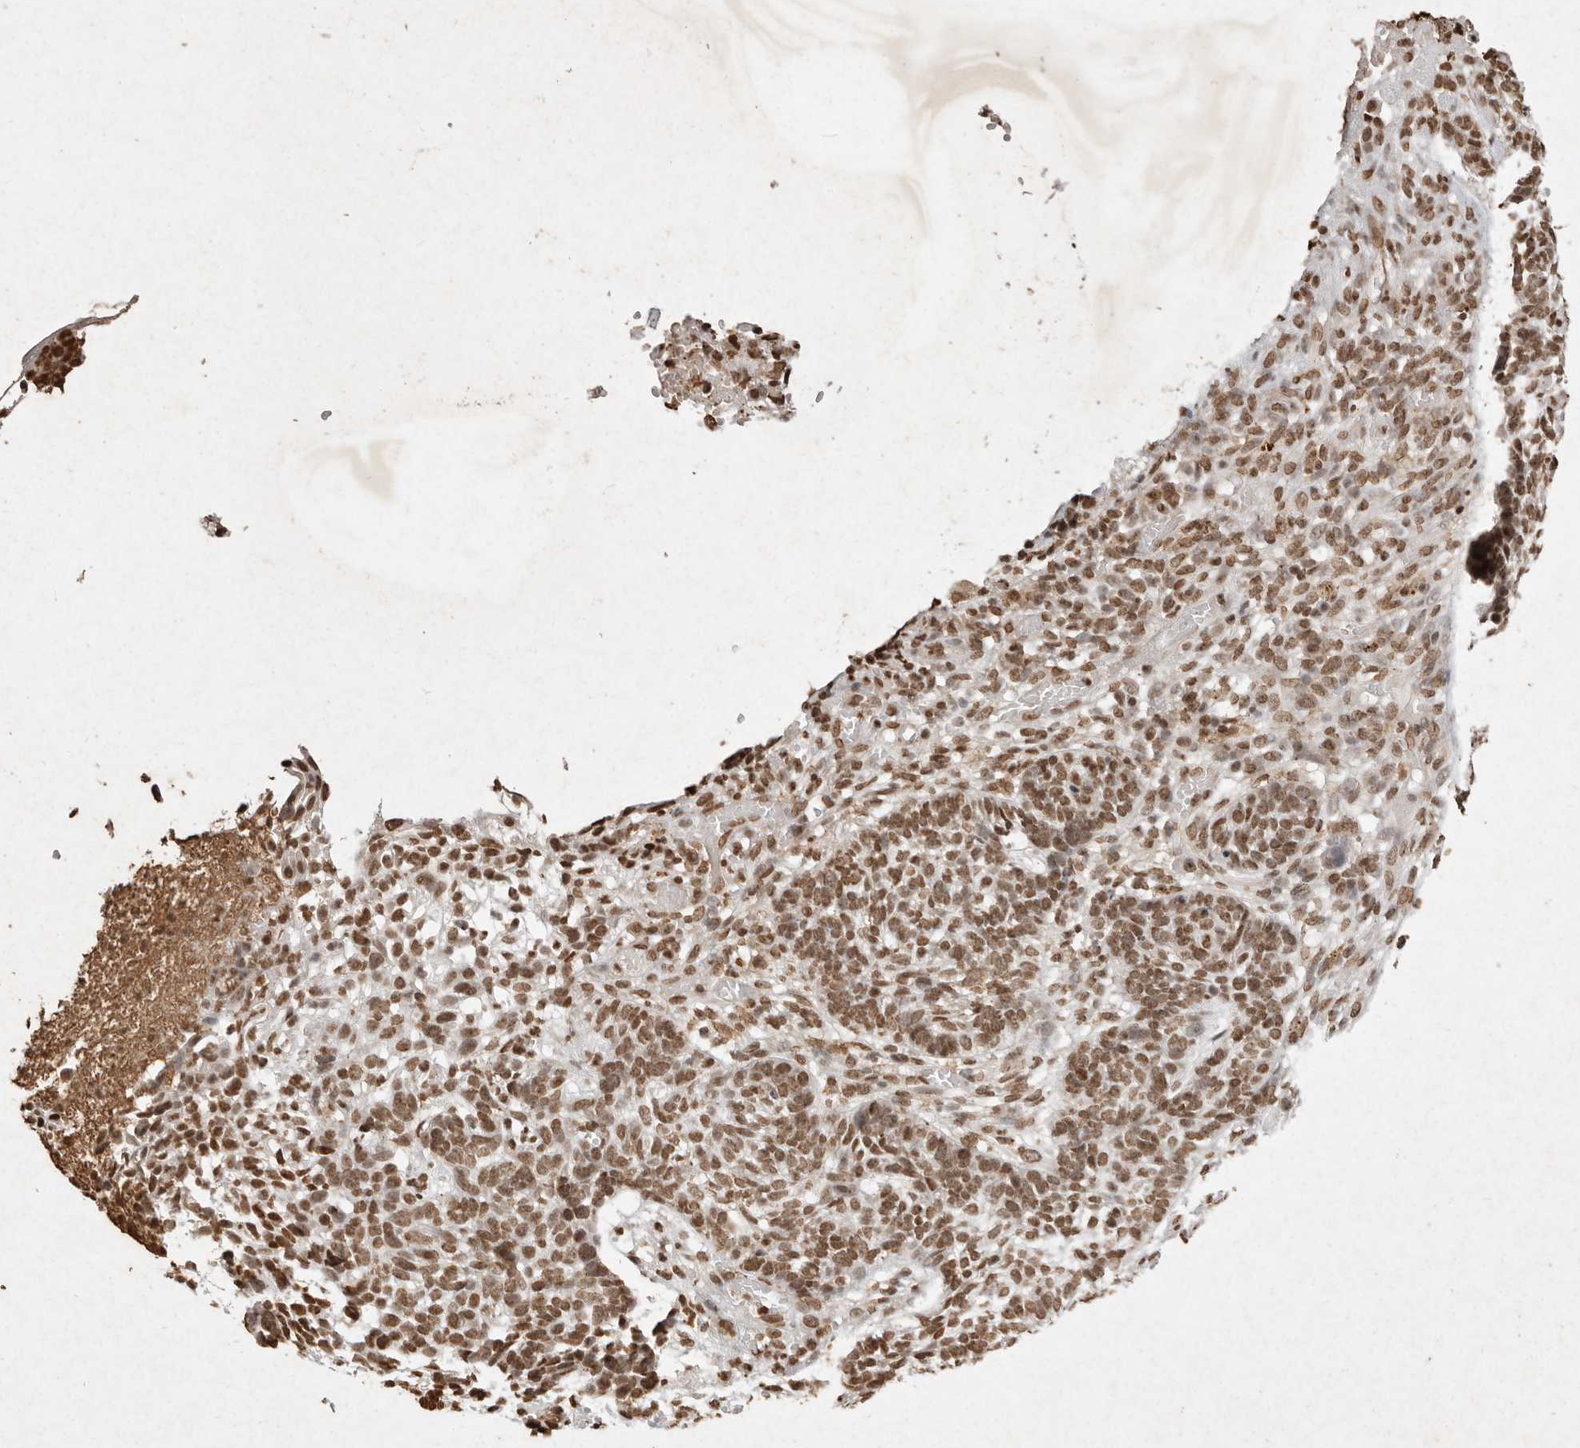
{"staining": {"intensity": "moderate", "quantity": ">75%", "location": "nuclear"}, "tissue": "skin cancer", "cell_type": "Tumor cells", "image_type": "cancer", "snomed": [{"axis": "morphology", "description": "Basal cell carcinoma"}, {"axis": "topography", "description": "Skin"}], "caption": "Immunohistochemistry staining of skin cancer (basal cell carcinoma), which demonstrates medium levels of moderate nuclear positivity in about >75% of tumor cells indicating moderate nuclear protein positivity. The staining was performed using DAB (brown) for protein detection and nuclei were counterstained in hematoxylin (blue).", "gene": "NKX3-2", "patient": {"sex": "male", "age": 85}}